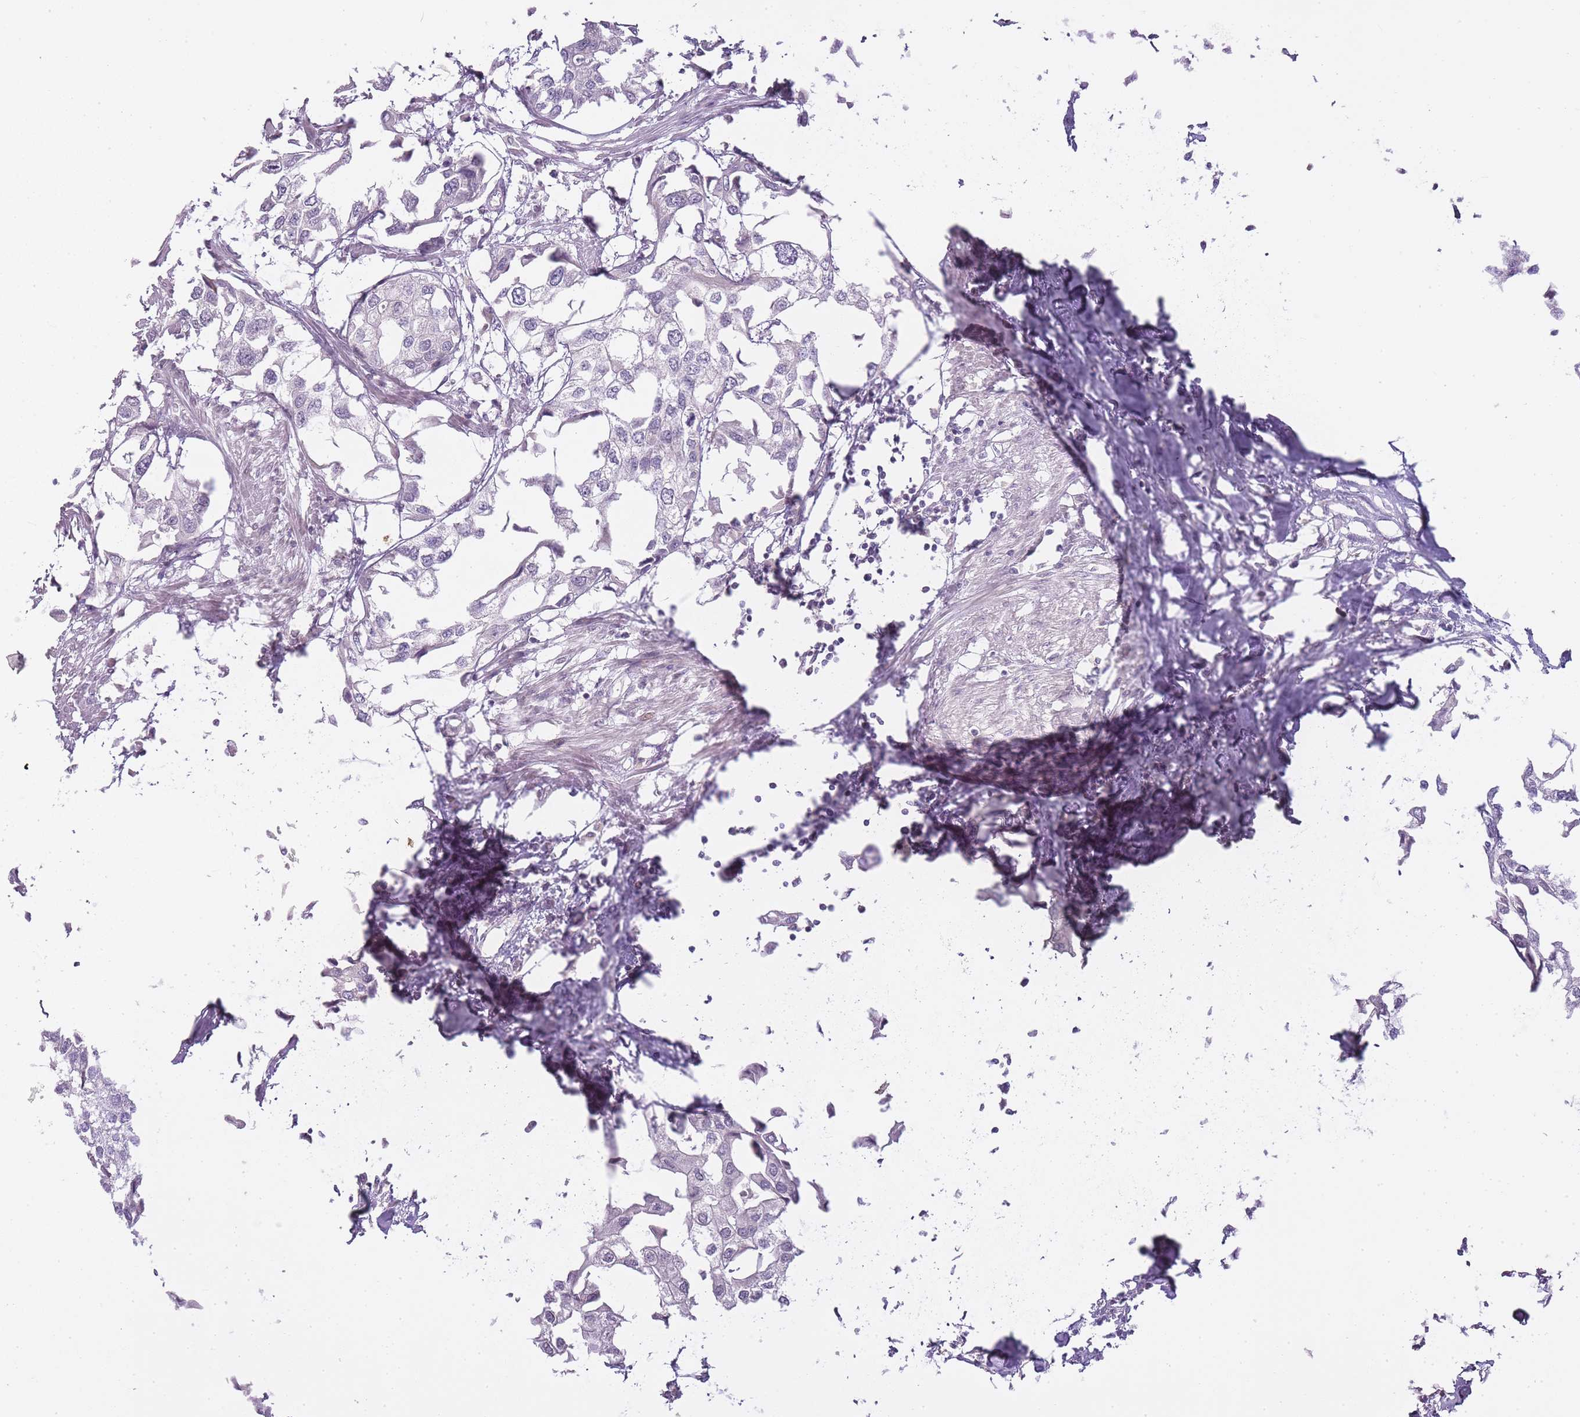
{"staining": {"intensity": "negative", "quantity": "none", "location": "none"}, "tissue": "urothelial cancer", "cell_type": "Tumor cells", "image_type": "cancer", "snomed": [{"axis": "morphology", "description": "Urothelial carcinoma, High grade"}, {"axis": "topography", "description": "Urinary bladder"}], "caption": "High-grade urothelial carcinoma stained for a protein using IHC displays no positivity tumor cells.", "gene": "OGG1", "patient": {"sex": "male", "age": 64}}